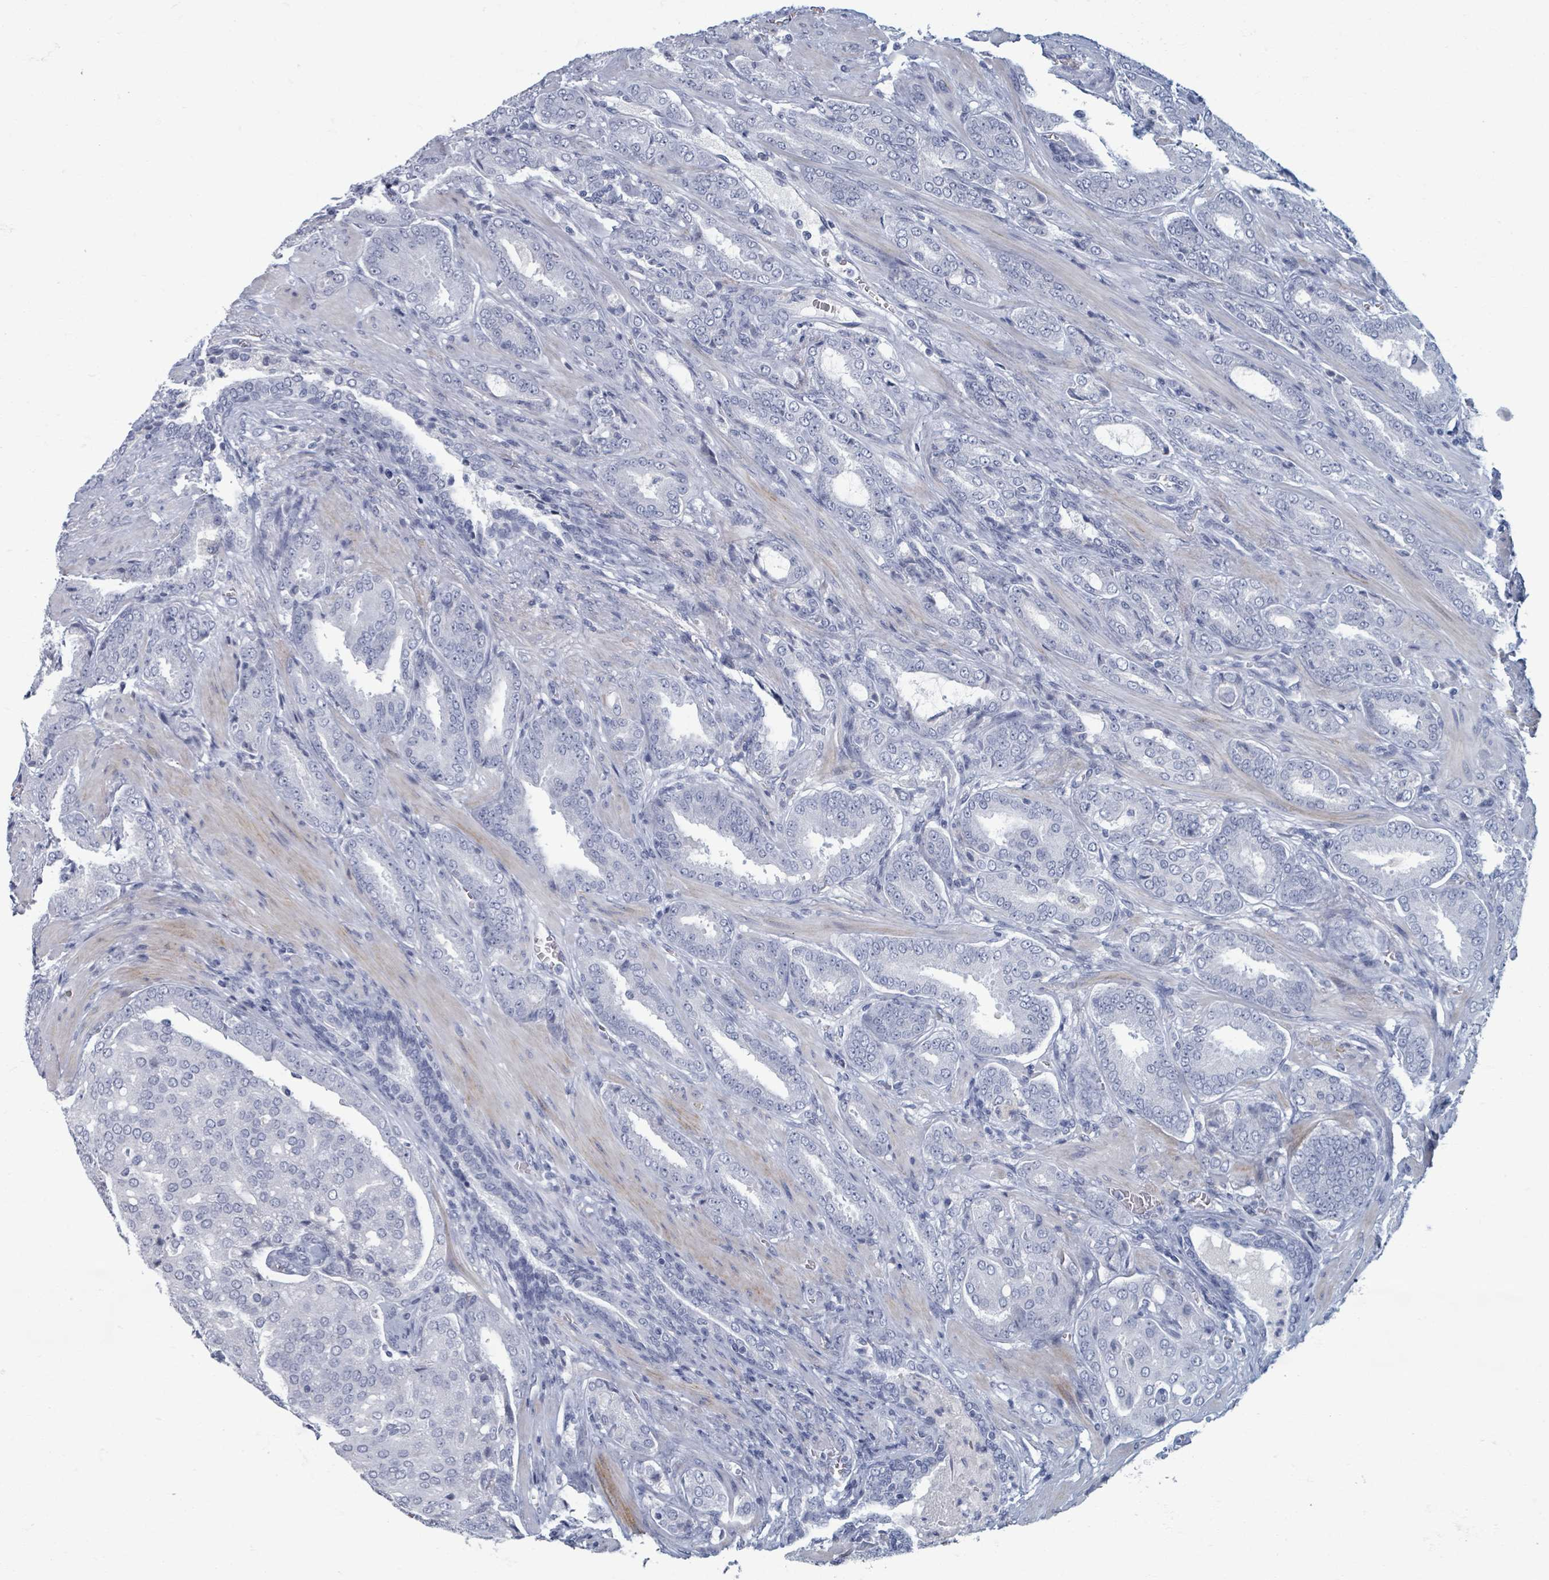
{"staining": {"intensity": "negative", "quantity": "none", "location": "none"}, "tissue": "prostate cancer", "cell_type": "Tumor cells", "image_type": "cancer", "snomed": [{"axis": "morphology", "description": "Adenocarcinoma, High grade"}, {"axis": "topography", "description": "Prostate"}], "caption": "Immunohistochemistry histopathology image of human prostate high-grade adenocarcinoma stained for a protein (brown), which exhibits no staining in tumor cells.", "gene": "TAS2R1", "patient": {"sex": "male", "age": 68}}